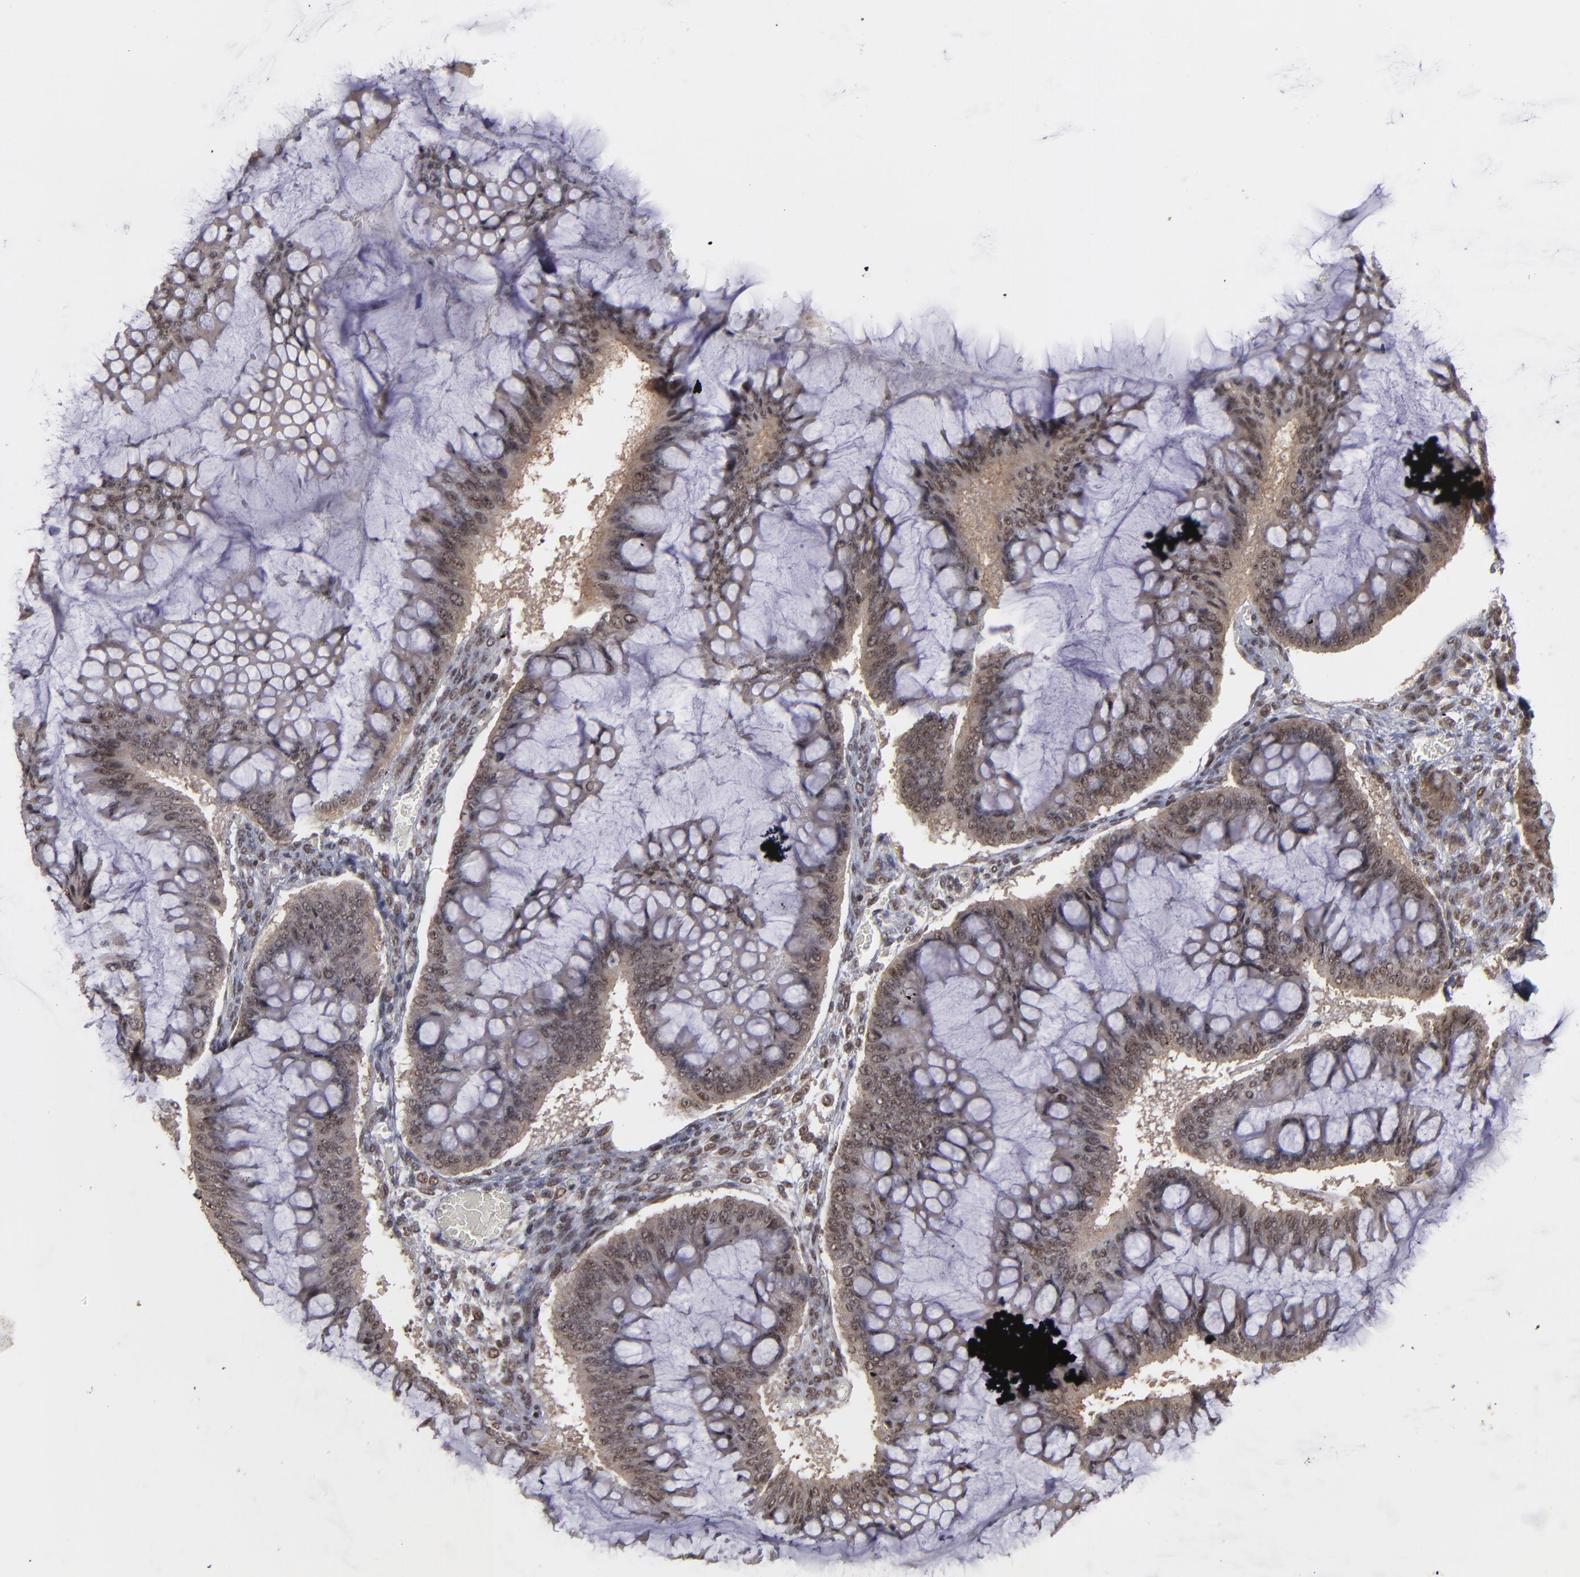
{"staining": {"intensity": "weak", "quantity": ">75%", "location": "nuclear"}, "tissue": "ovarian cancer", "cell_type": "Tumor cells", "image_type": "cancer", "snomed": [{"axis": "morphology", "description": "Cystadenocarcinoma, mucinous, NOS"}, {"axis": "topography", "description": "Ovary"}], "caption": "Protein analysis of mucinous cystadenocarcinoma (ovarian) tissue demonstrates weak nuclear expression in about >75% of tumor cells.", "gene": "ZNF234", "patient": {"sex": "female", "age": 73}}